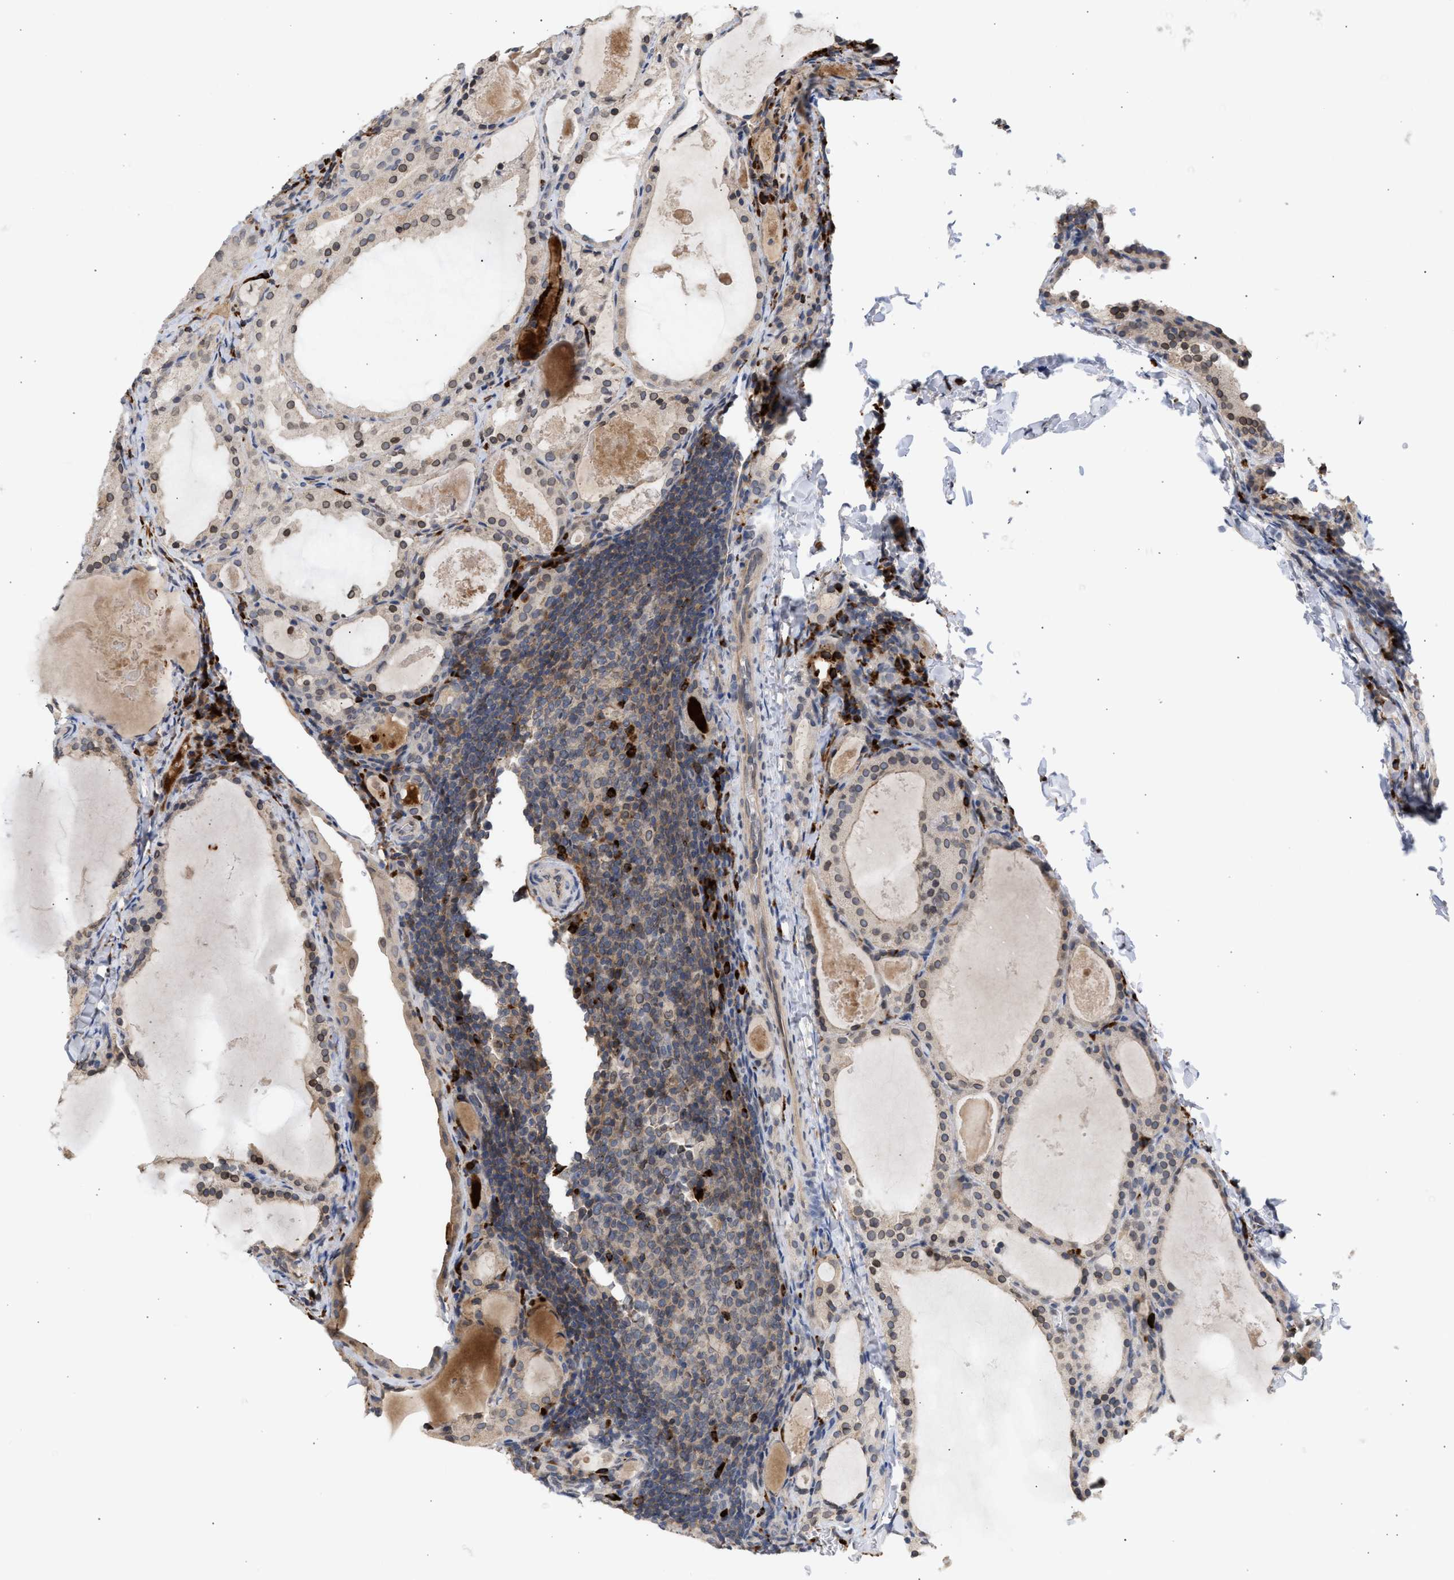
{"staining": {"intensity": "weak", "quantity": "<25%", "location": "nuclear"}, "tissue": "thyroid cancer", "cell_type": "Tumor cells", "image_type": "cancer", "snomed": [{"axis": "morphology", "description": "Papillary adenocarcinoma, NOS"}, {"axis": "topography", "description": "Thyroid gland"}], "caption": "DAB immunohistochemical staining of papillary adenocarcinoma (thyroid) reveals no significant staining in tumor cells. (Brightfield microscopy of DAB immunohistochemistry at high magnification).", "gene": "NUP62", "patient": {"sex": "female", "age": 42}}